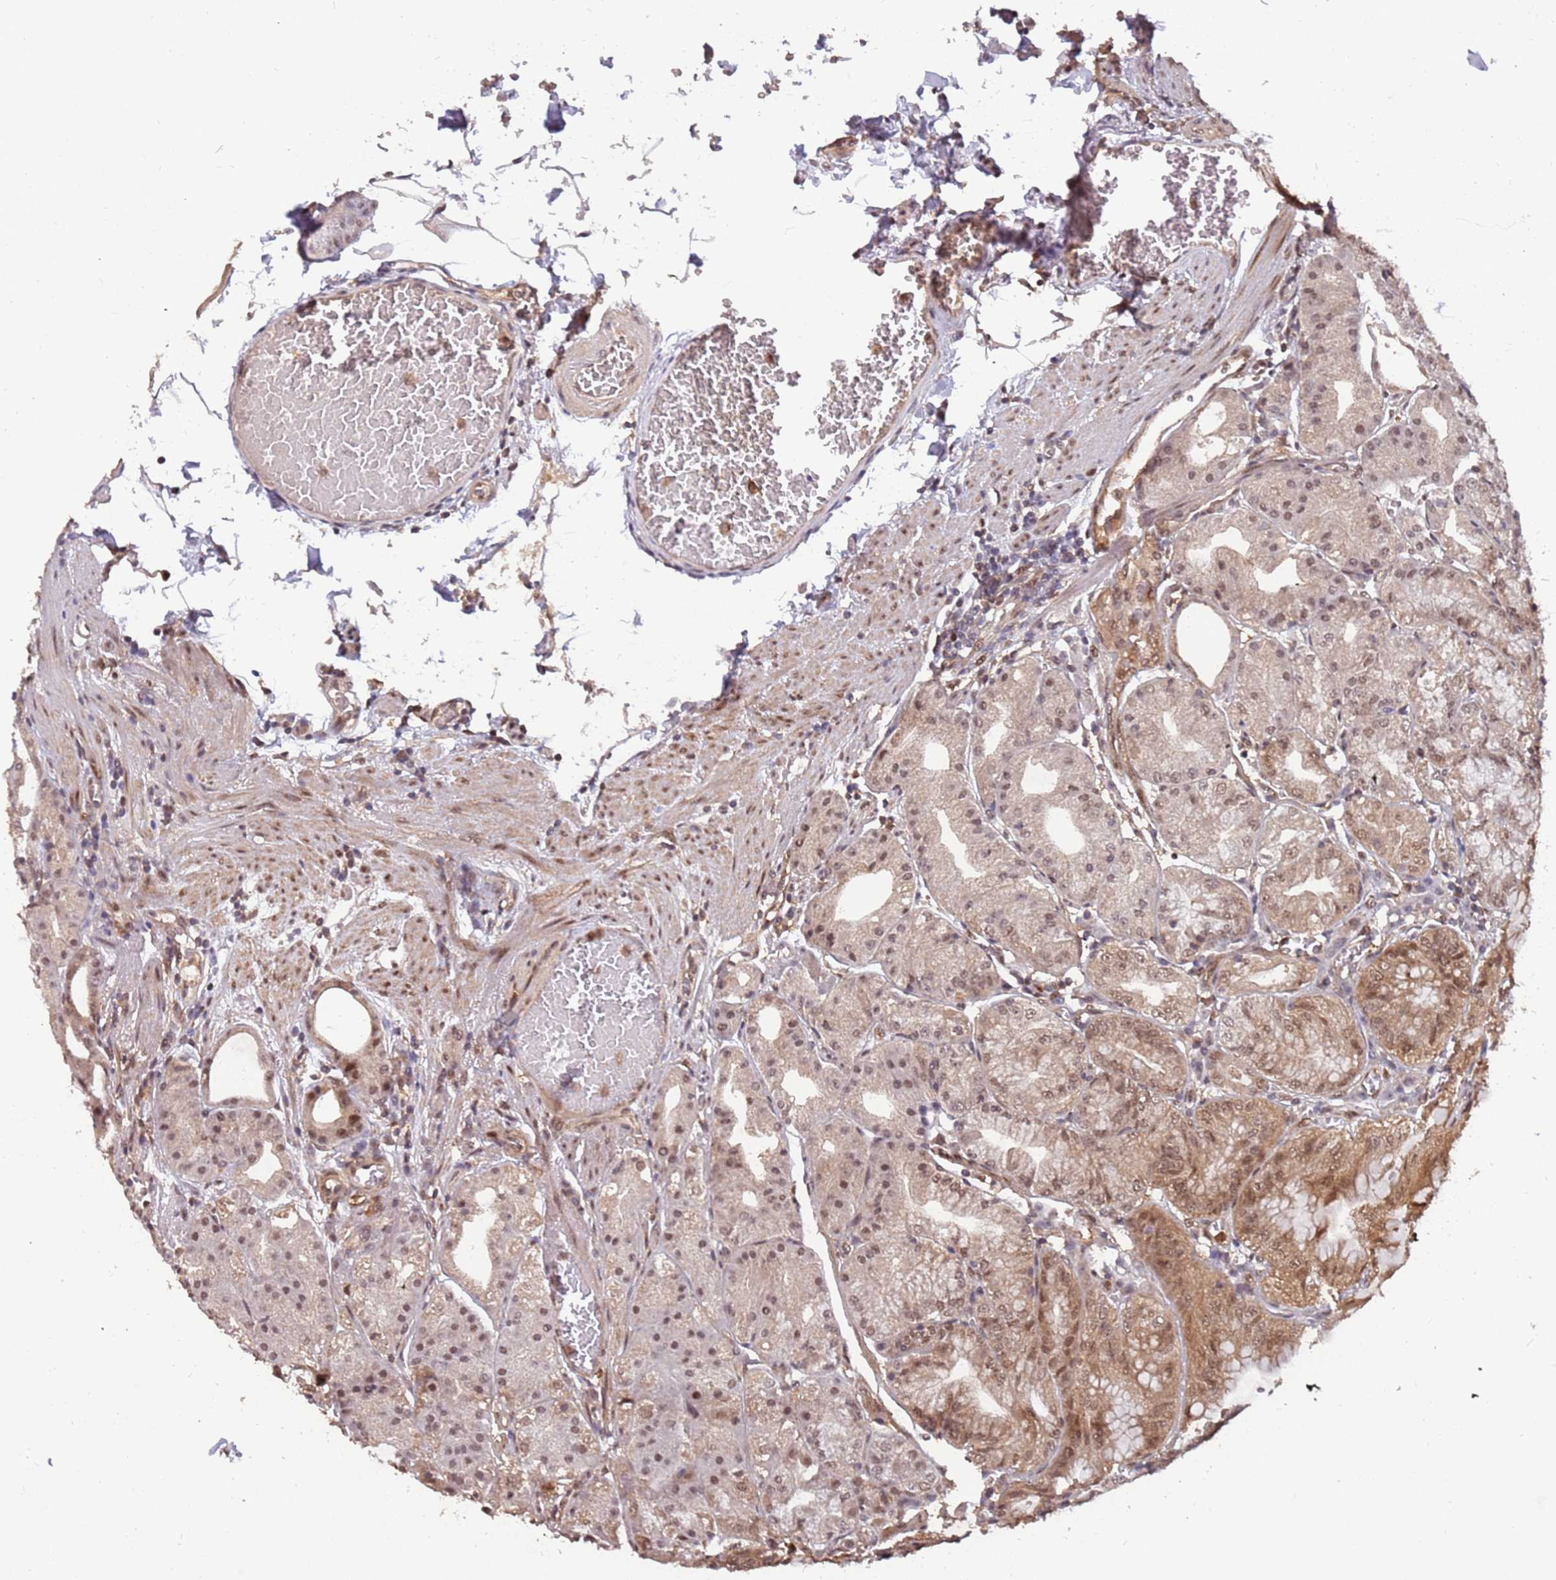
{"staining": {"intensity": "moderate", "quantity": ">75%", "location": "cytoplasmic/membranous,nuclear"}, "tissue": "stomach", "cell_type": "Glandular cells", "image_type": "normal", "snomed": [{"axis": "morphology", "description": "Normal tissue, NOS"}, {"axis": "topography", "description": "Stomach, upper"}, {"axis": "topography", "description": "Stomach, lower"}], "caption": "DAB immunohistochemical staining of benign stomach displays moderate cytoplasmic/membranous,nuclear protein expression in approximately >75% of glandular cells. (Brightfield microscopy of DAB IHC at high magnification).", "gene": "GBP2", "patient": {"sex": "male", "age": 71}}